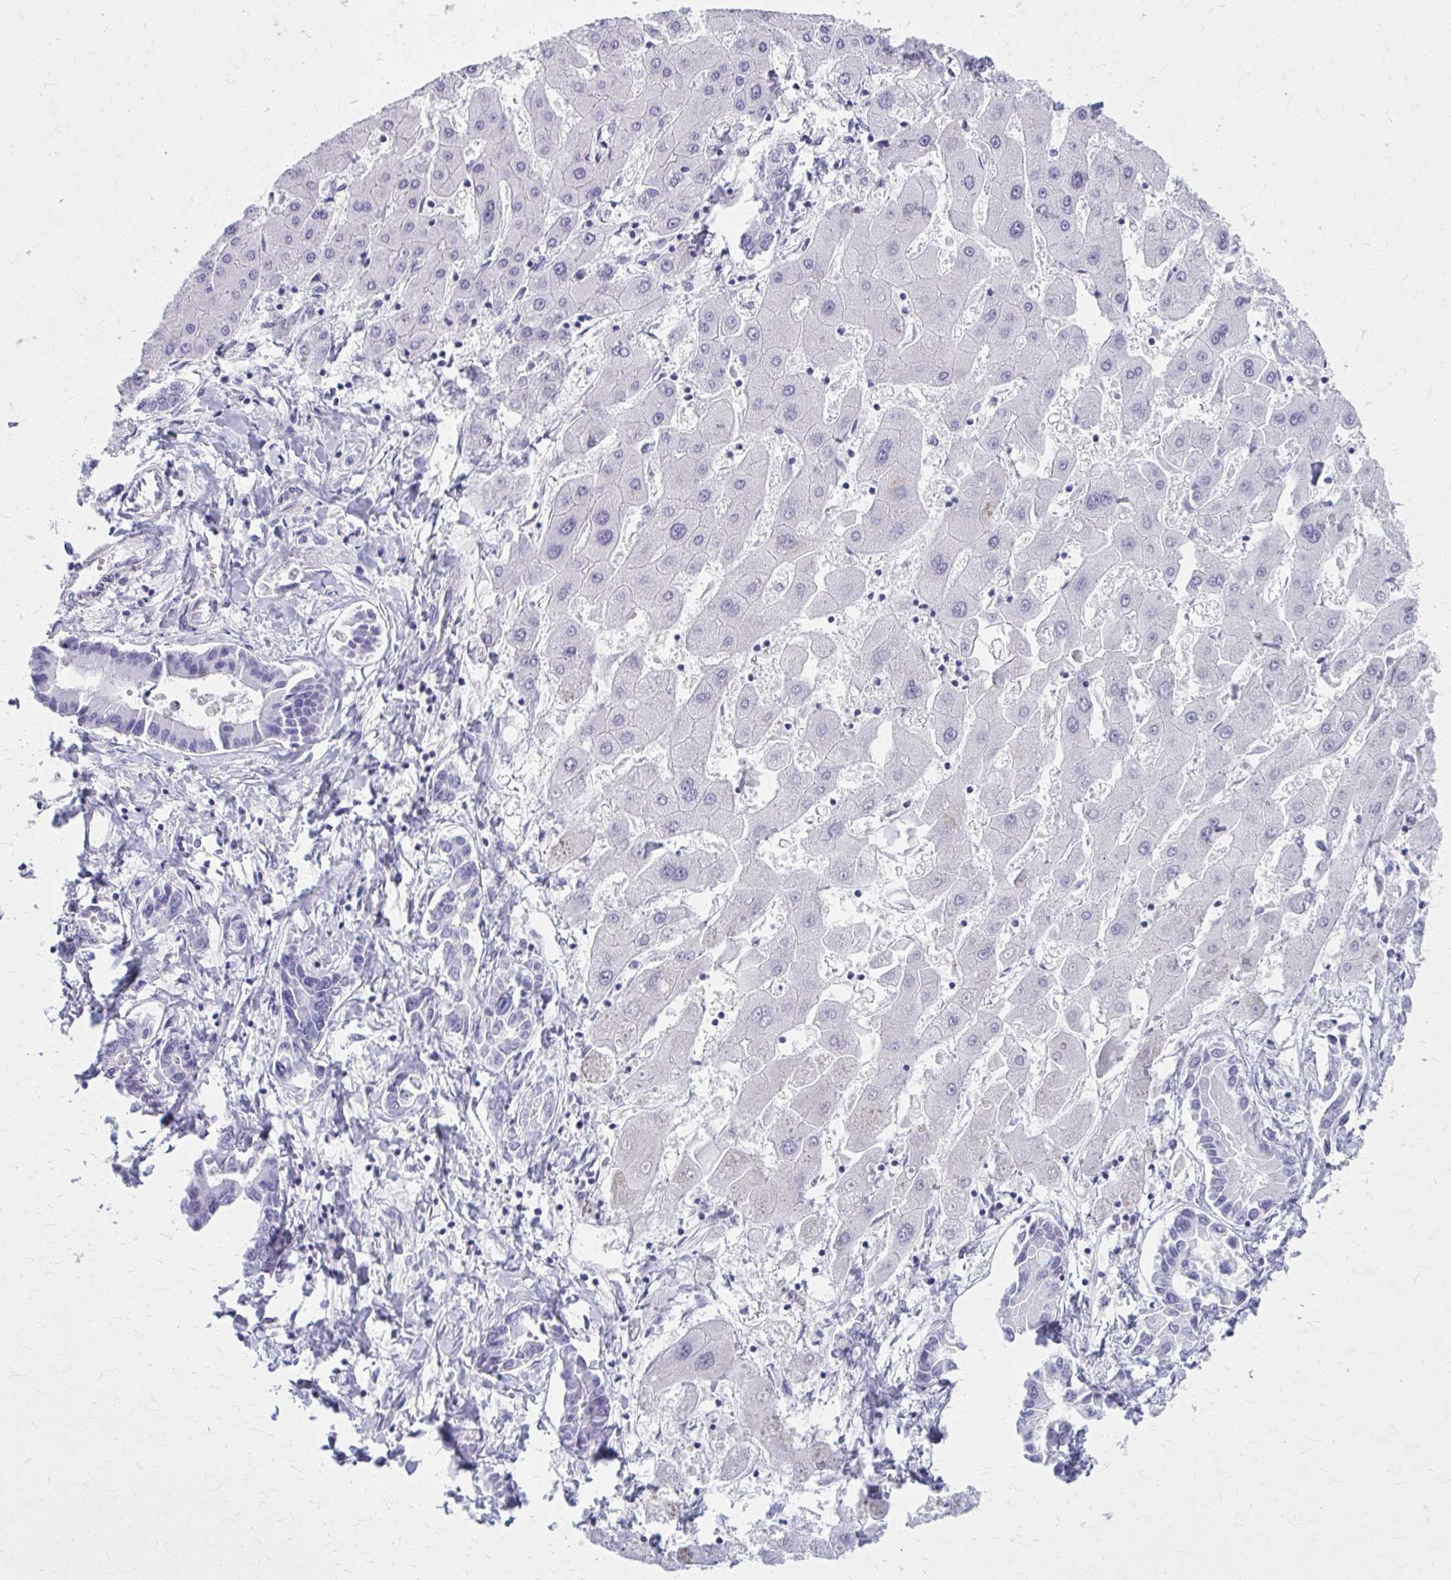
{"staining": {"intensity": "negative", "quantity": "none", "location": "none"}, "tissue": "liver cancer", "cell_type": "Tumor cells", "image_type": "cancer", "snomed": [{"axis": "morphology", "description": "Cholangiocarcinoma"}, {"axis": "topography", "description": "Liver"}], "caption": "Immunohistochemical staining of liver cholangiocarcinoma shows no significant expression in tumor cells.", "gene": "GFAP", "patient": {"sex": "male", "age": 66}}